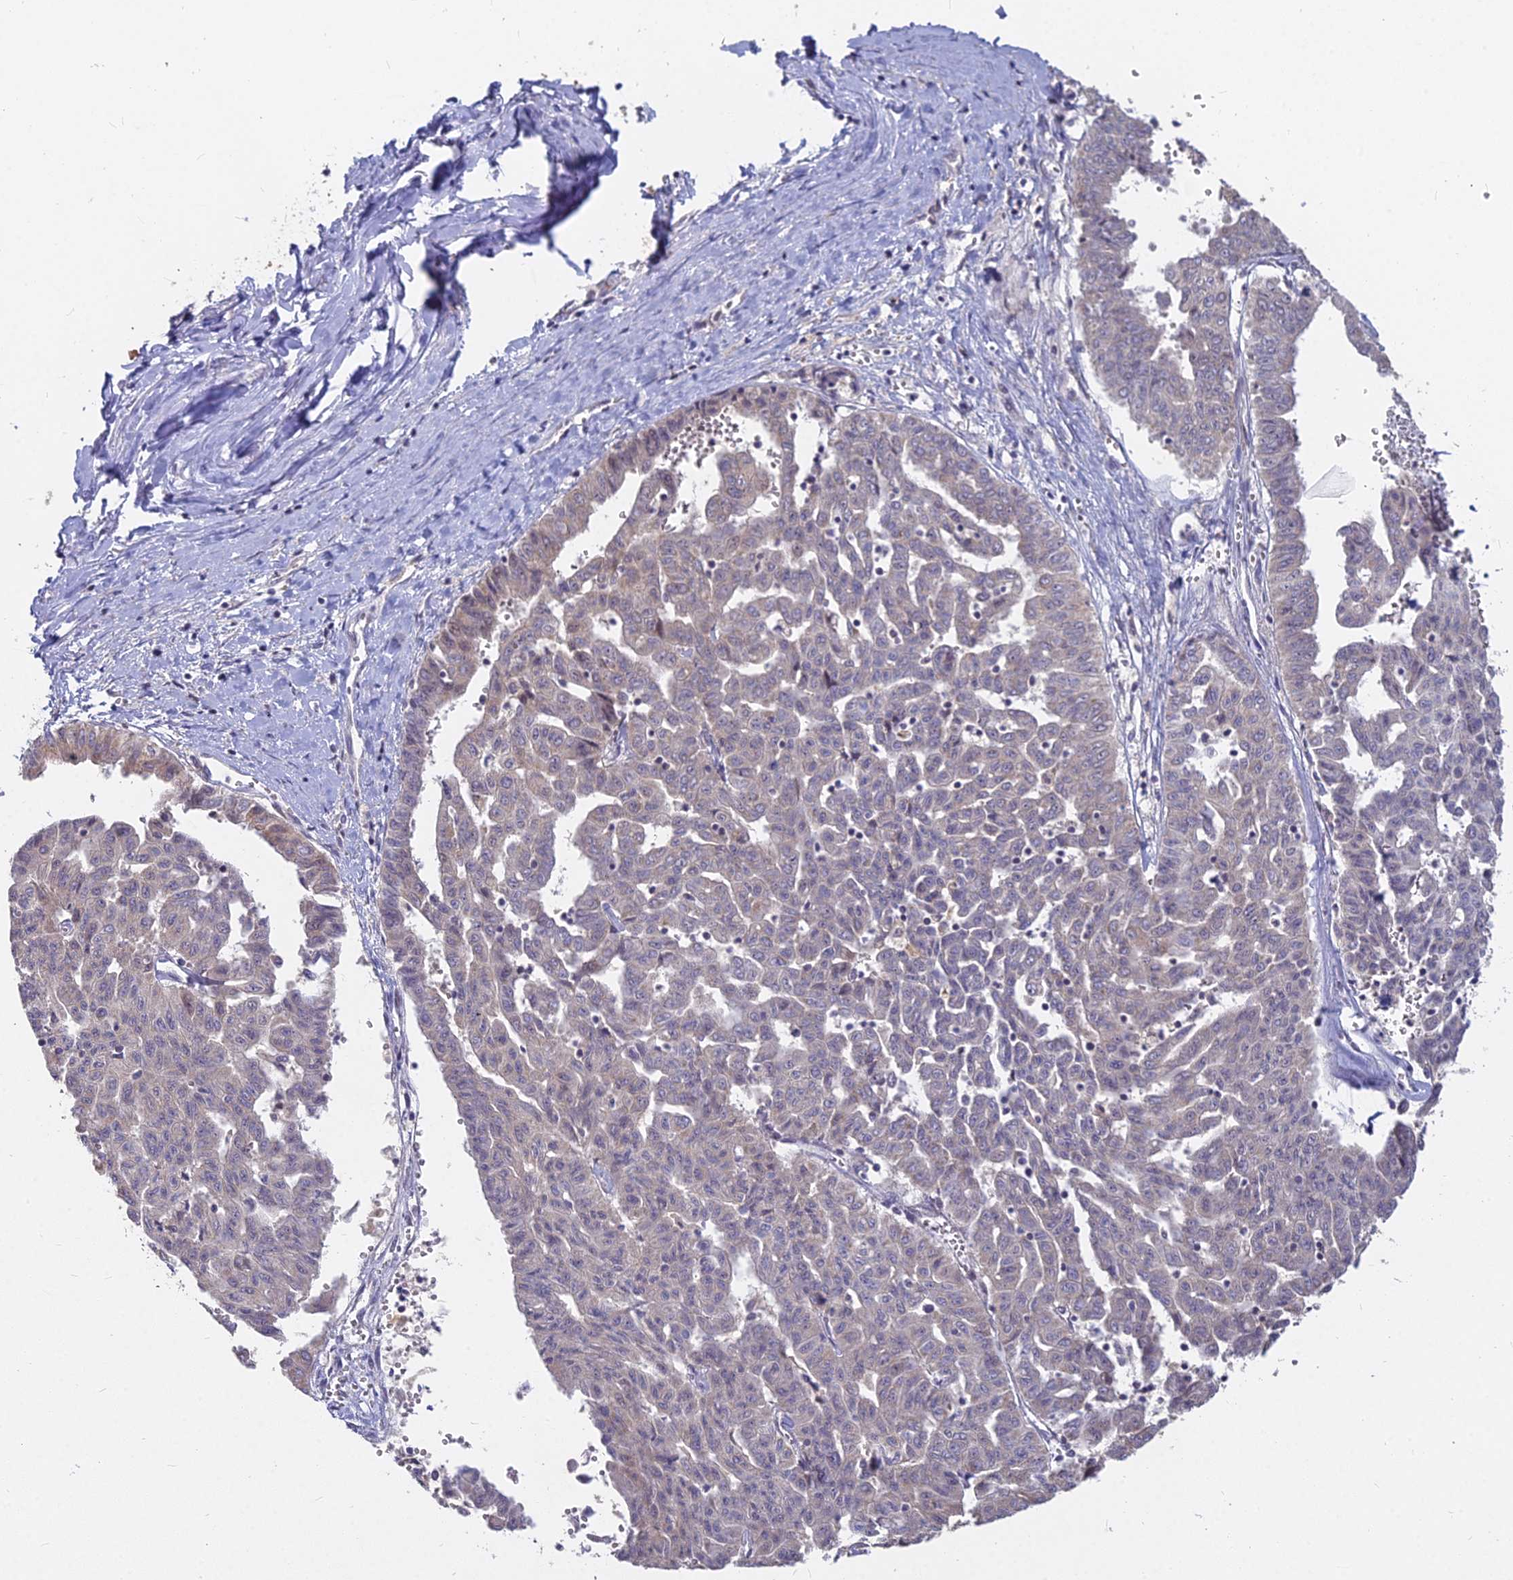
{"staining": {"intensity": "weak", "quantity": "25%-75%", "location": "cytoplasmic/membranous"}, "tissue": "liver cancer", "cell_type": "Tumor cells", "image_type": "cancer", "snomed": [{"axis": "morphology", "description": "Cholangiocarcinoma"}, {"axis": "topography", "description": "Liver"}], "caption": "IHC photomicrograph of neoplastic tissue: human cholangiocarcinoma (liver) stained using immunohistochemistry (IHC) displays low levels of weak protein expression localized specifically in the cytoplasmic/membranous of tumor cells, appearing as a cytoplasmic/membranous brown color.", "gene": "MICU2", "patient": {"sex": "female", "age": 77}}